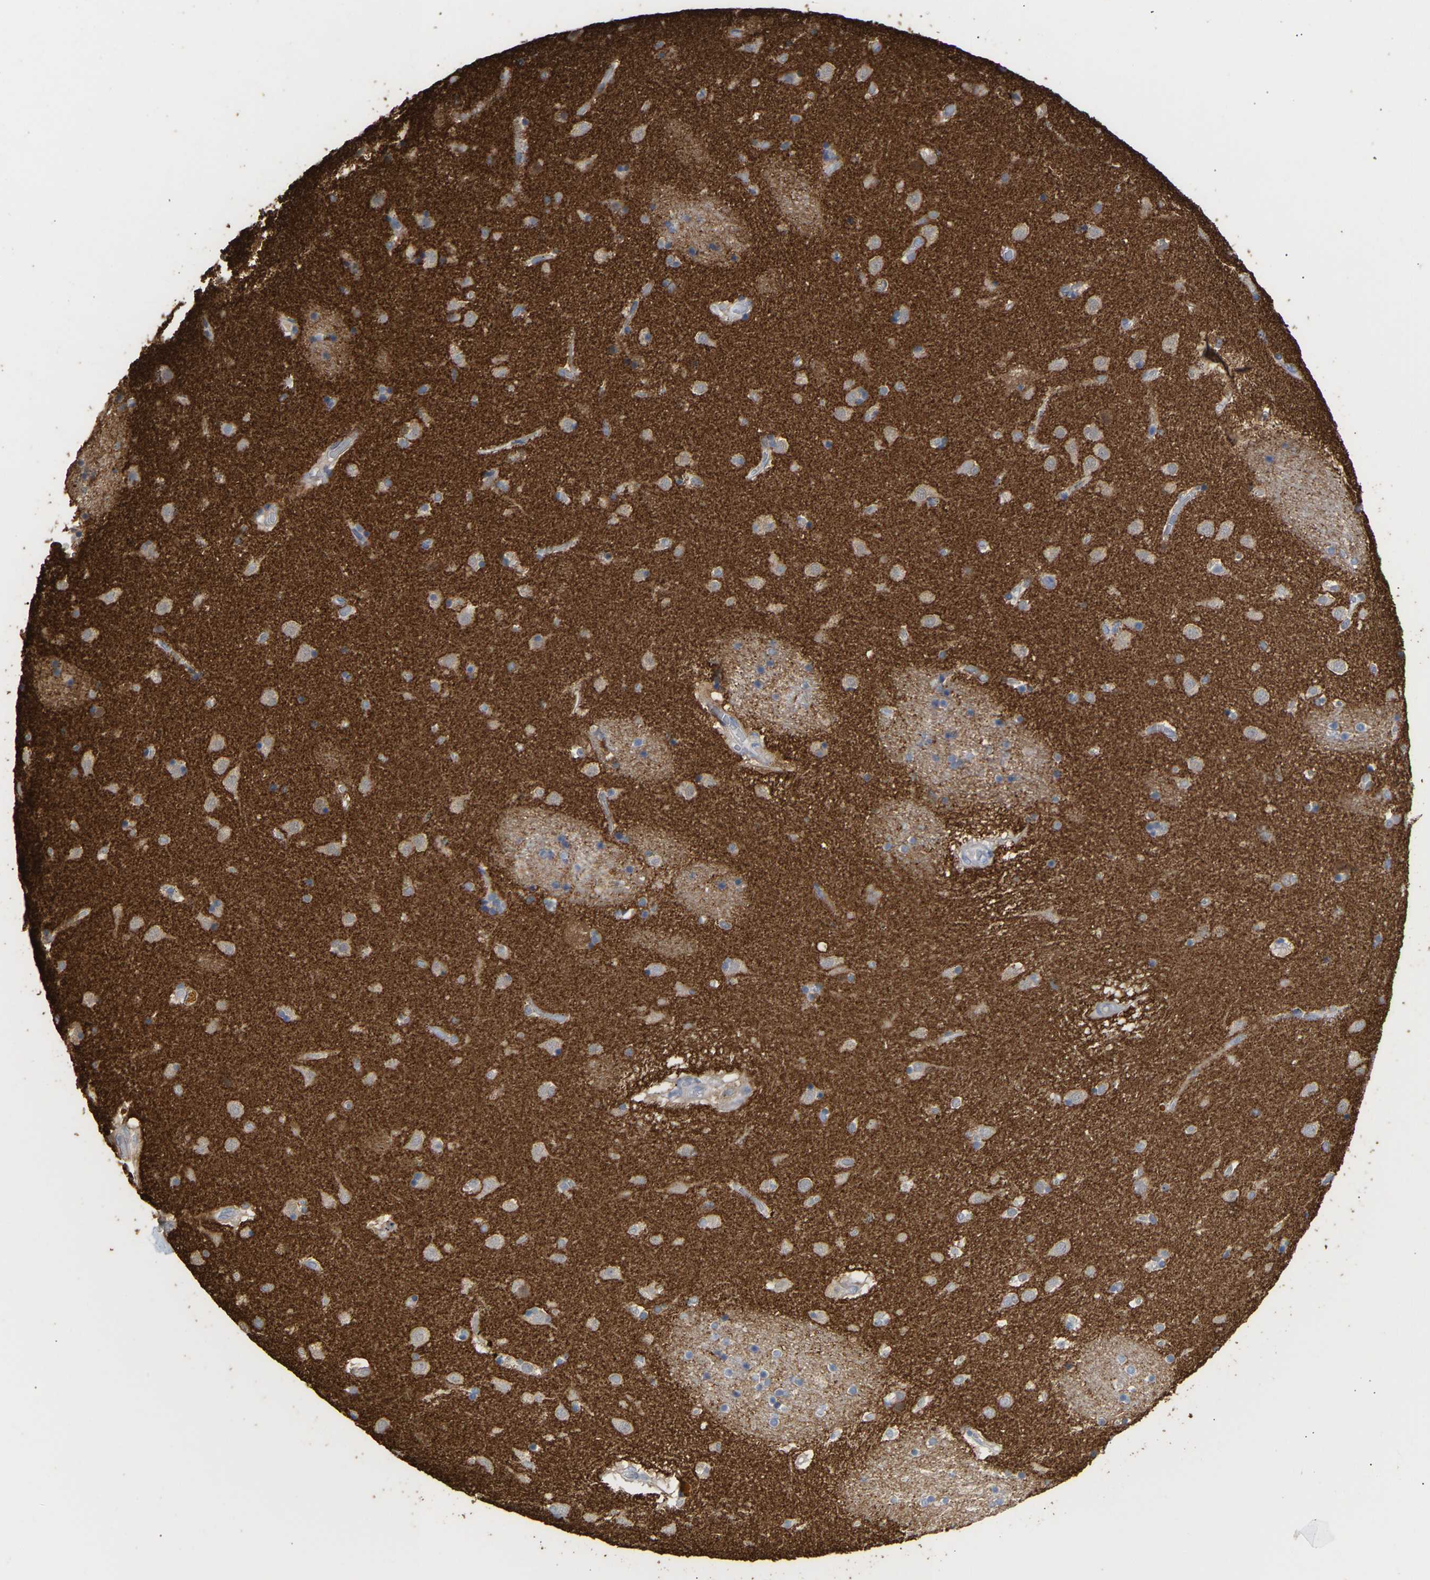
{"staining": {"intensity": "weak", "quantity": "<25%", "location": "cytoplasmic/membranous"}, "tissue": "caudate", "cell_type": "Glial cells", "image_type": "normal", "snomed": [{"axis": "morphology", "description": "Normal tissue, NOS"}, {"axis": "topography", "description": "Lateral ventricle wall"}], "caption": "The histopathology image exhibits no staining of glial cells in benign caudate. The staining is performed using DAB brown chromogen with nuclei counter-stained in using hematoxylin.", "gene": "AMPH", "patient": {"sex": "male", "age": 70}}